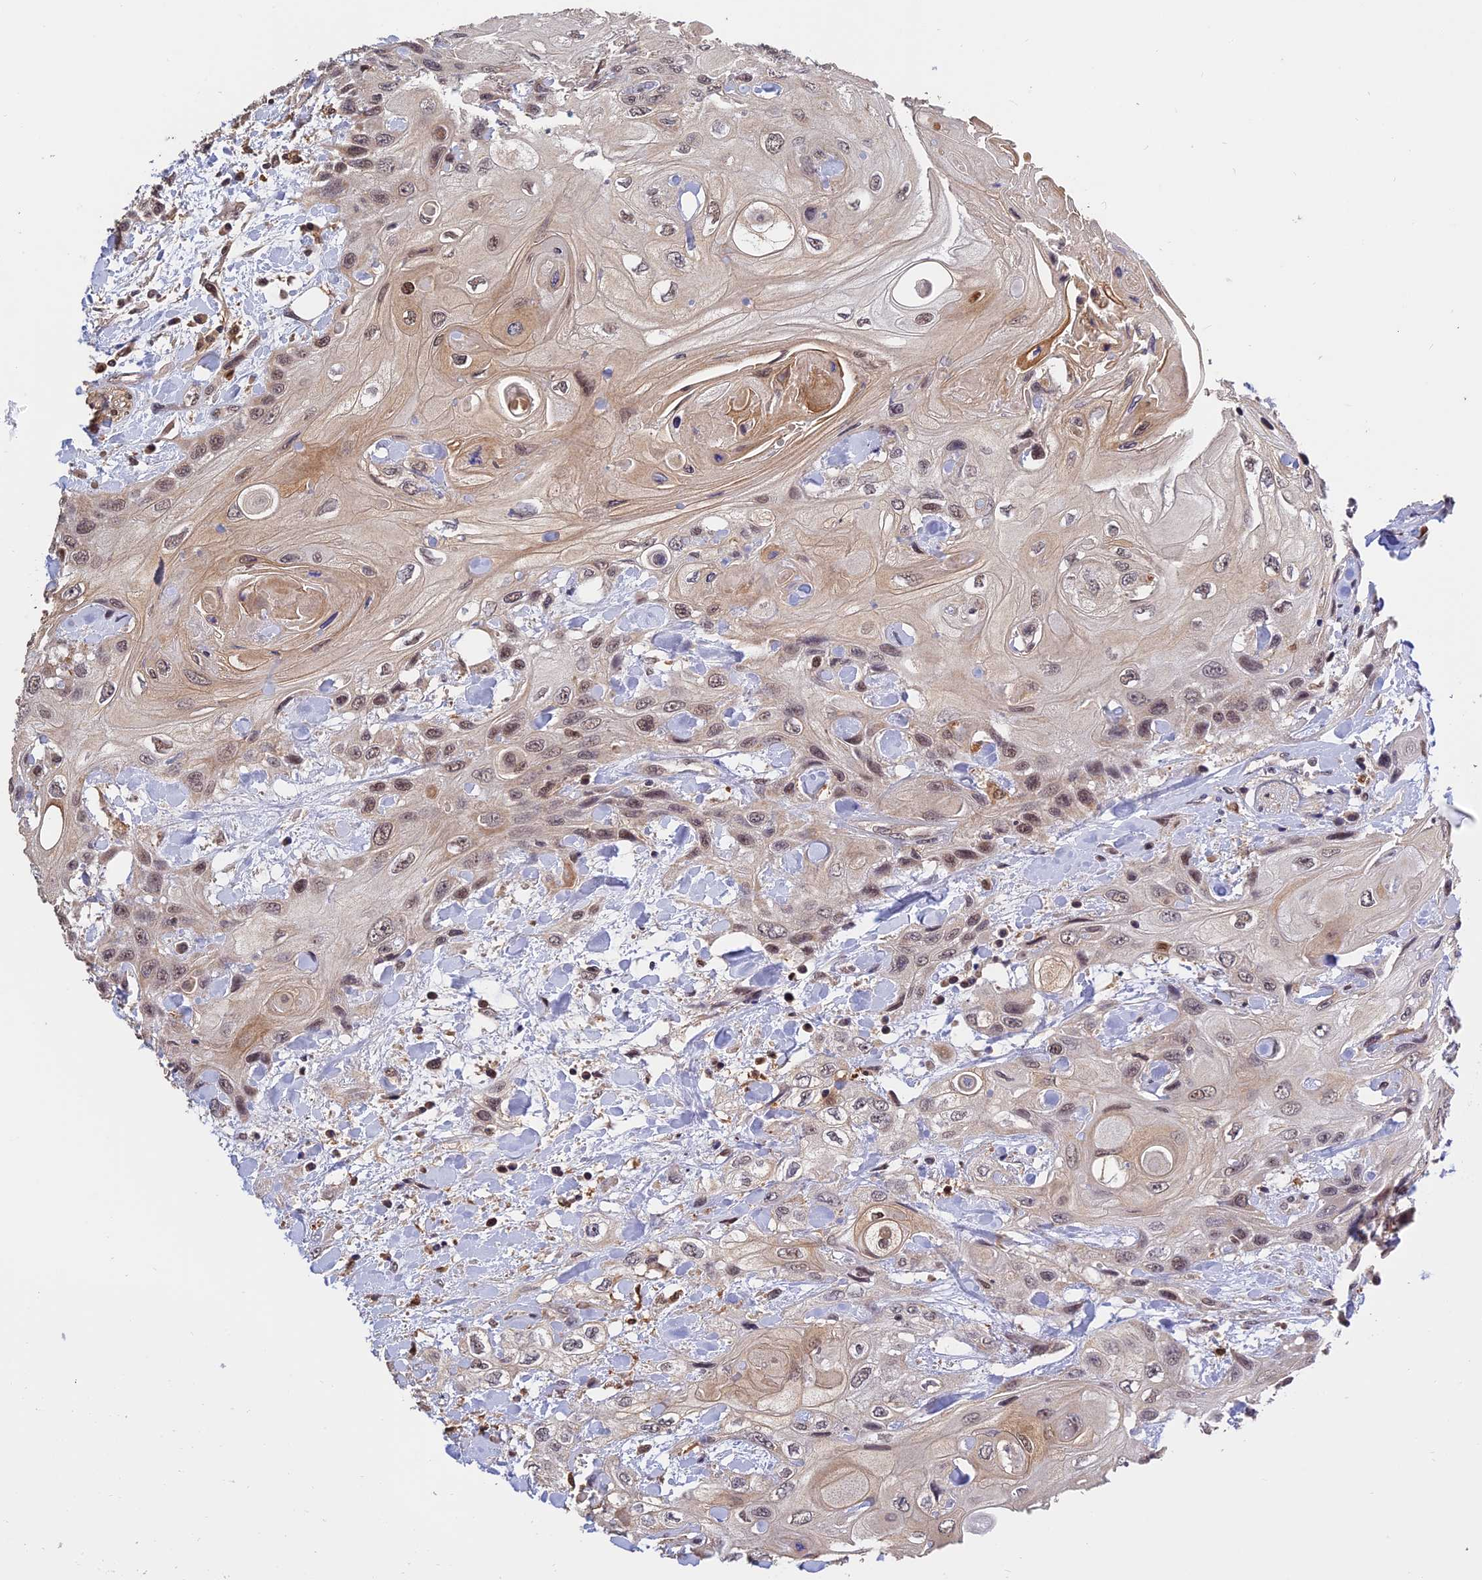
{"staining": {"intensity": "weak", "quantity": ">75%", "location": "nuclear"}, "tissue": "head and neck cancer", "cell_type": "Tumor cells", "image_type": "cancer", "snomed": [{"axis": "morphology", "description": "Squamous cell carcinoma, NOS"}, {"axis": "topography", "description": "Head-Neck"}], "caption": "Immunohistochemistry micrograph of neoplastic tissue: human squamous cell carcinoma (head and neck) stained using immunohistochemistry demonstrates low levels of weak protein expression localized specifically in the nuclear of tumor cells, appearing as a nuclear brown color.", "gene": "MNS1", "patient": {"sex": "female", "age": 43}}